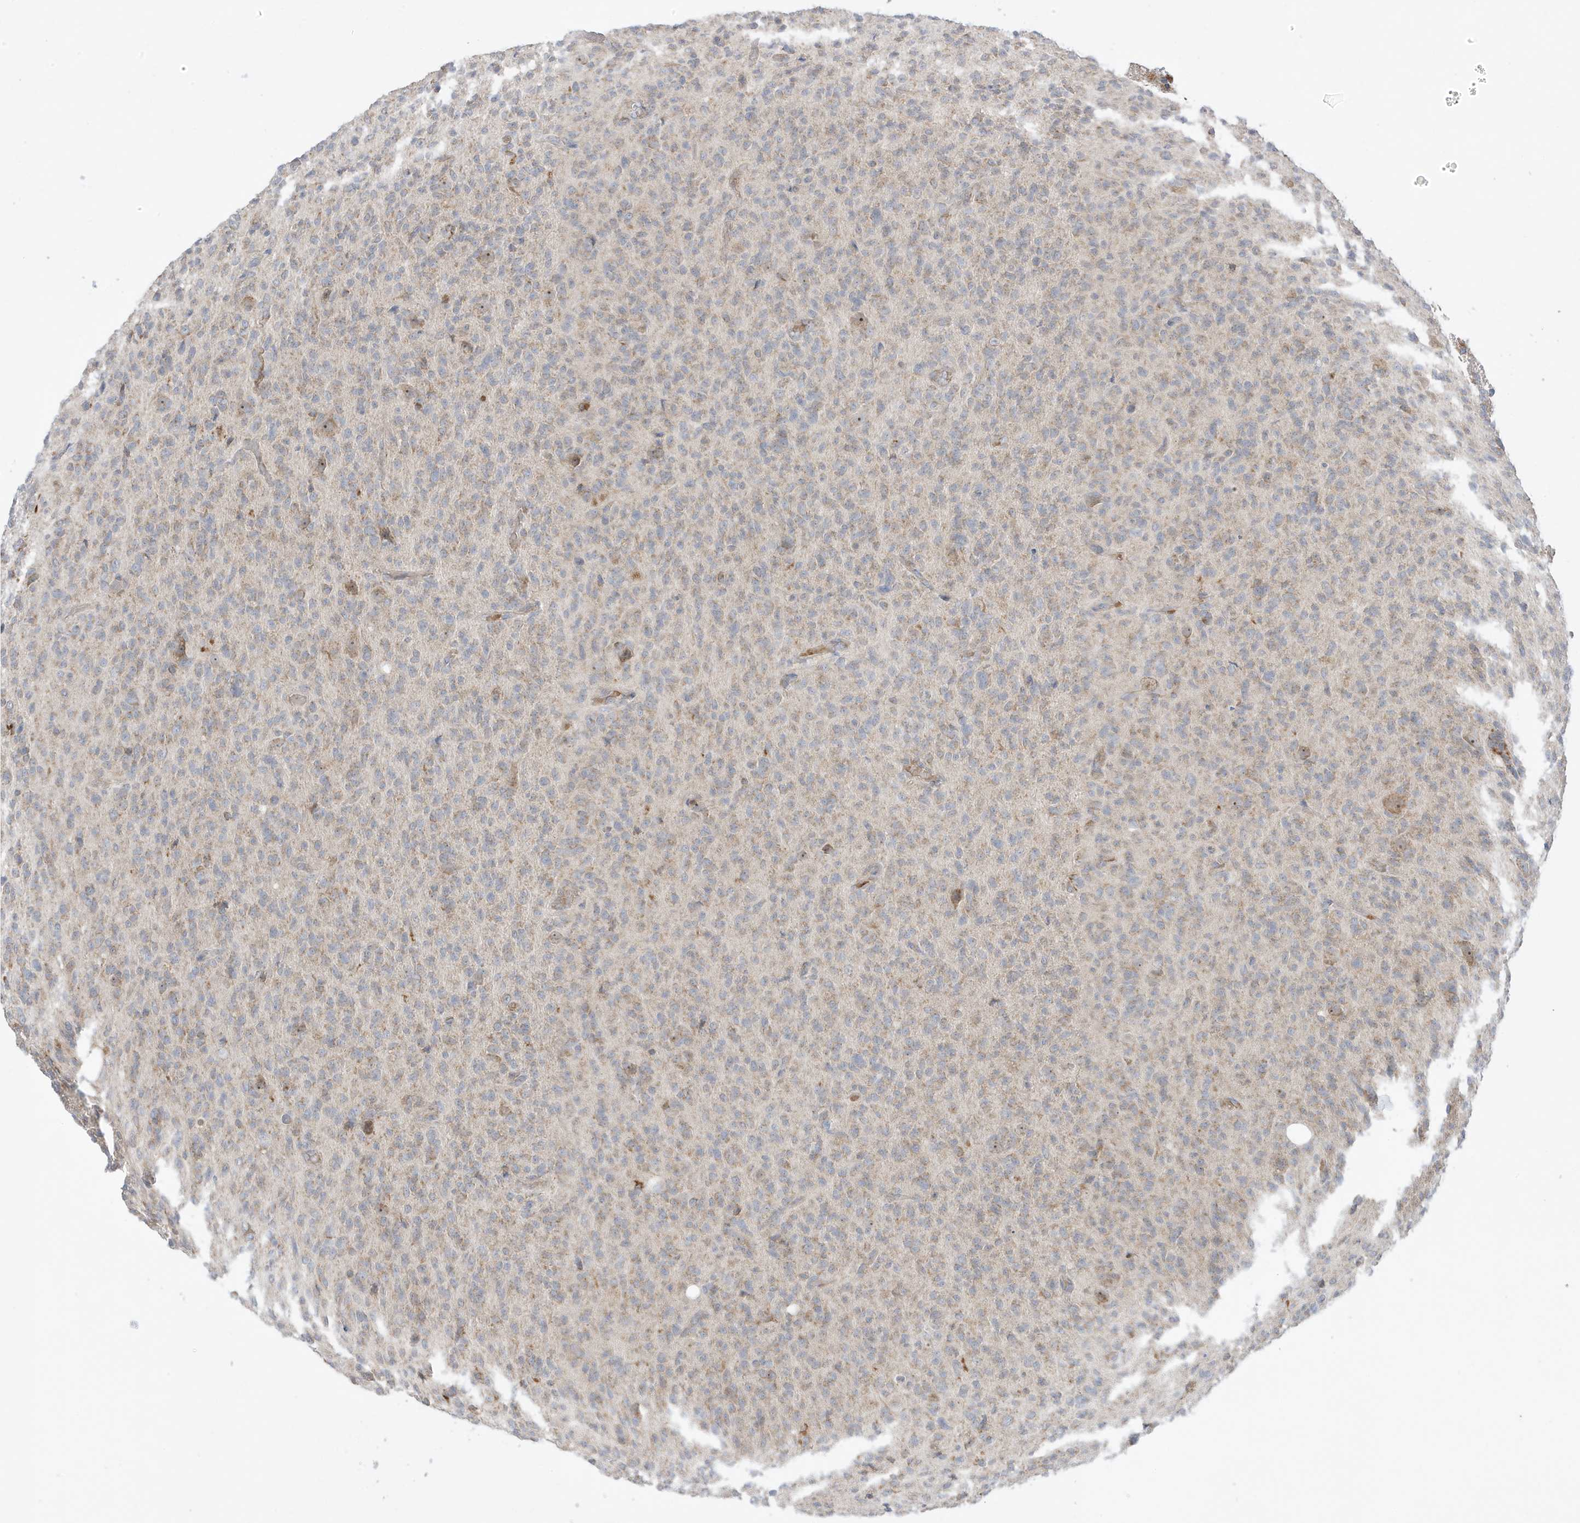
{"staining": {"intensity": "weak", "quantity": "<25%", "location": "cytoplasmic/membranous"}, "tissue": "glioma", "cell_type": "Tumor cells", "image_type": "cancer", "snomed": [{"axis": "morphology", "description": "Glioma, malignant, High grade"}, {"axis": "topography", "description": "Brain"}], "caption": "High power microscopy micrograph of an immunohistochemistry (IHC) micrograph of malignant glioma (high-grade), revealing no significant positivity in tumor cells.", "gene": "NPPC", "patient": {"sex": "female", "age": 57}}